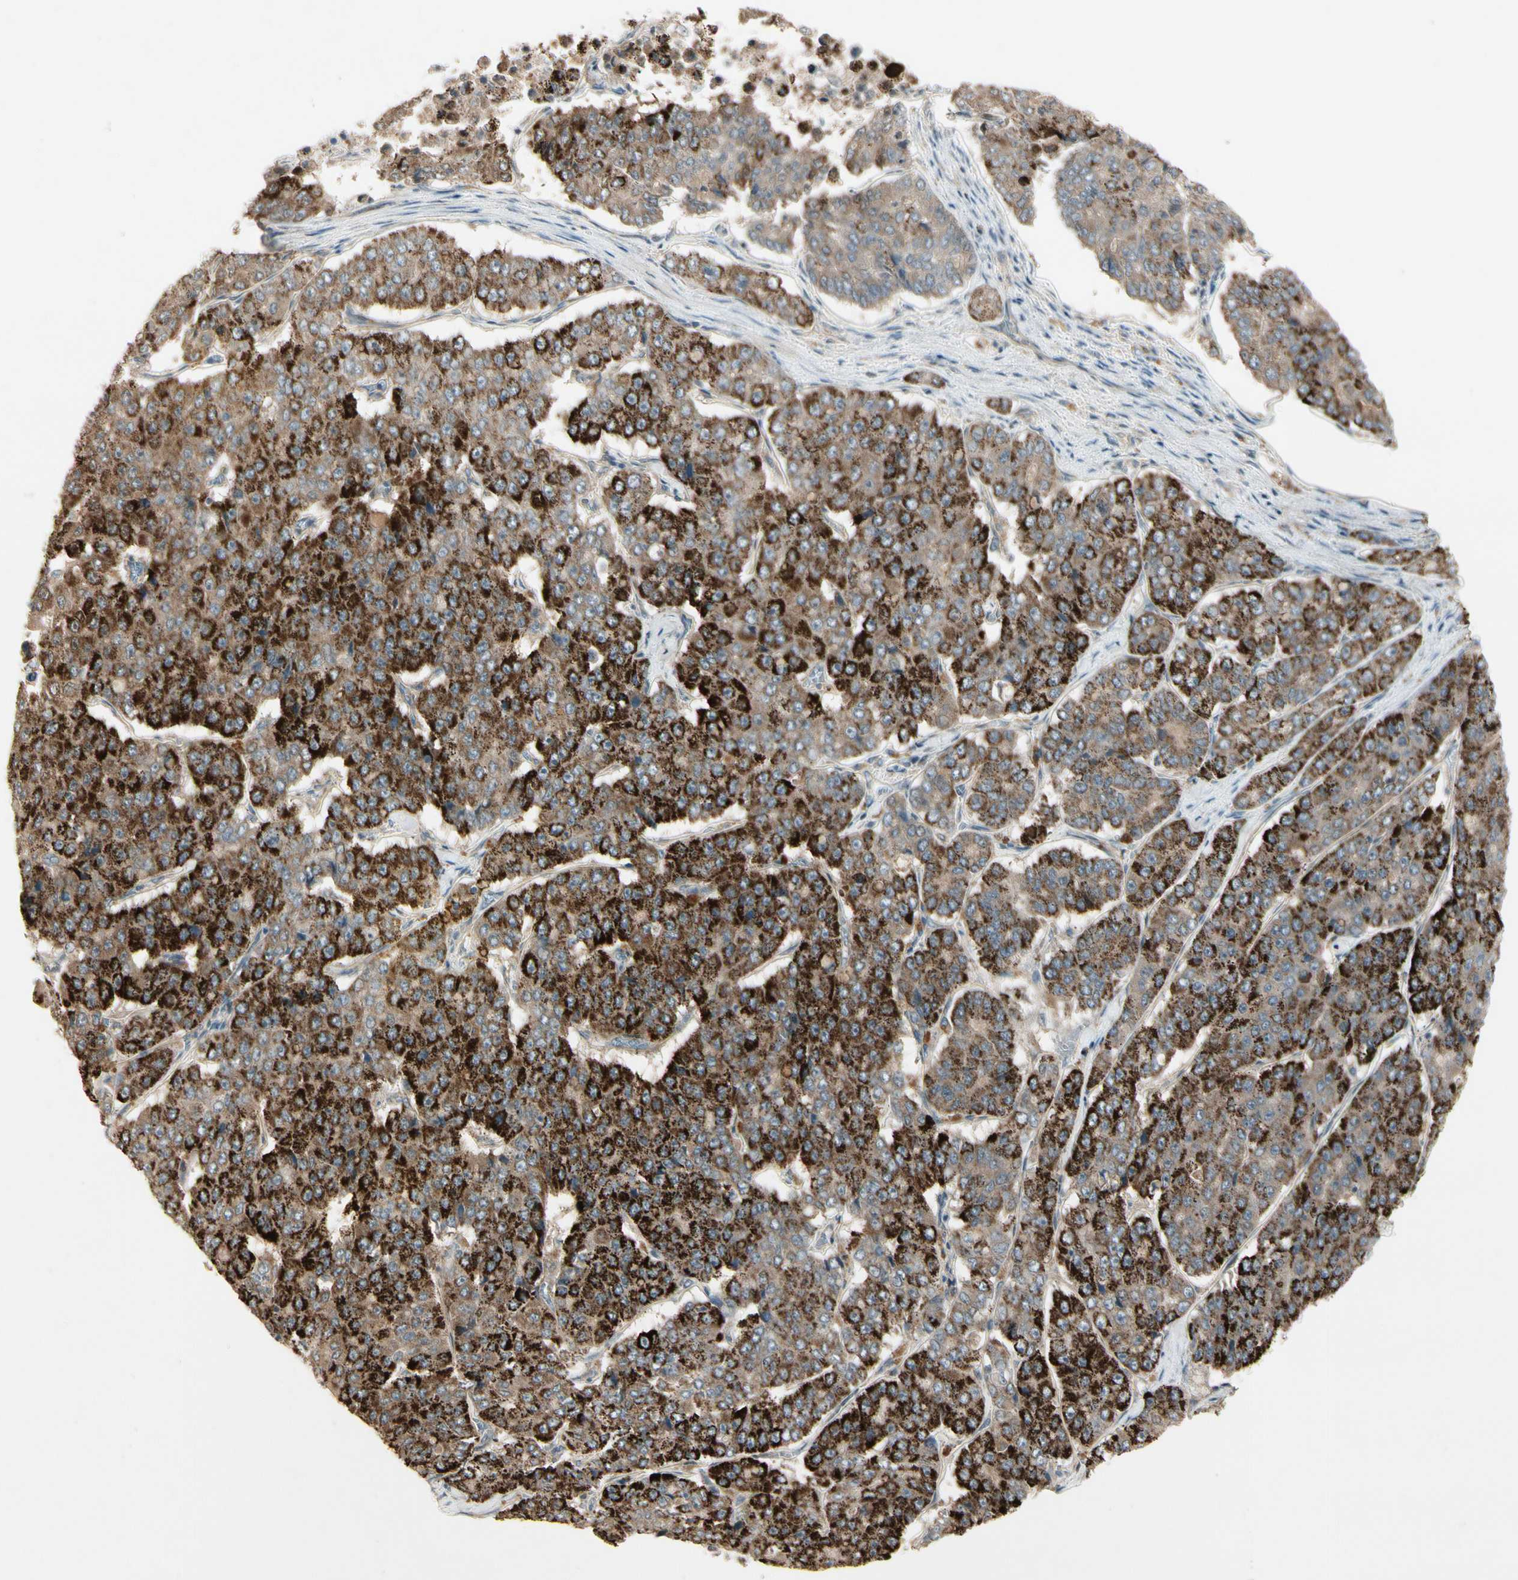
{"staining": {"intensity": "strong", "quantity": ">75%", "location": "cytoplasmic/membranous"}, "tissue": "pancreatic cancer", "cell_type": "Tumor cells", "image_type": "cancer", "snomed": [{"axis": "morphology", "description": "Adenocarcinoma, NOS"}, {"axis": "topography", "description": "Pancreas"}], "caption": "The photomicrograph displays a brown stain indicating the presence of a protein in the cytoplasmic/membranous of tumor cells in pancreatic cancer (adenocarcinoma).", "gene": "FHDC1", "patient": {"sex": "male", "age": 50}}